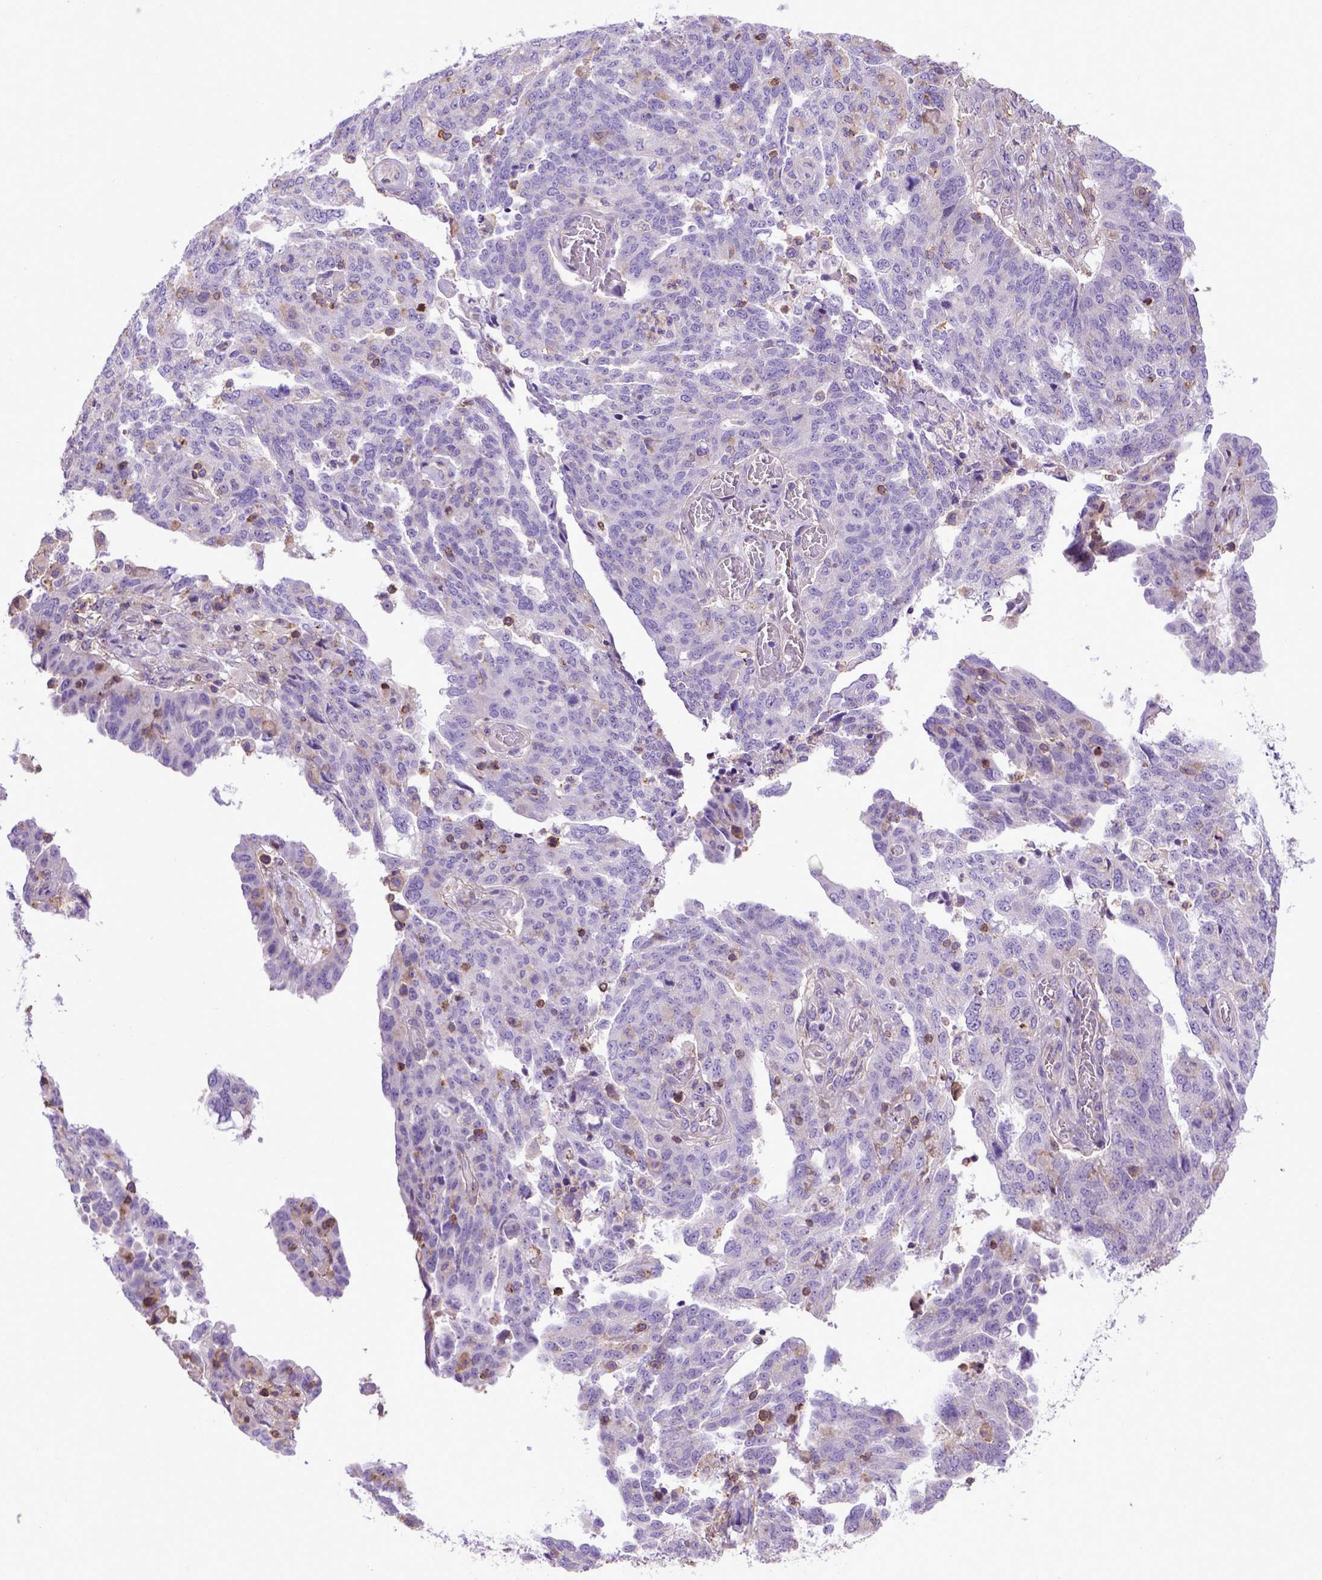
{"staining": {"intensity": "negative", "quantity": "none", "location": "none"}, "tissue": "ovarian cancer", "cell_type": "Tumor cells", "image_type": "cancer", "snomed": [{"axis": "morphology", "description": "Cystadenocarcinoma, serous, NOS"}, {"axis": "topography", "description": "Ovary"}], "caption": "Histopathology image shows no protein expression in tumor cells of ovarian serous cystadenocarcinoma tissue.", "gene": "ASAH2", "patient": {"sex": "female", "age": 67}}